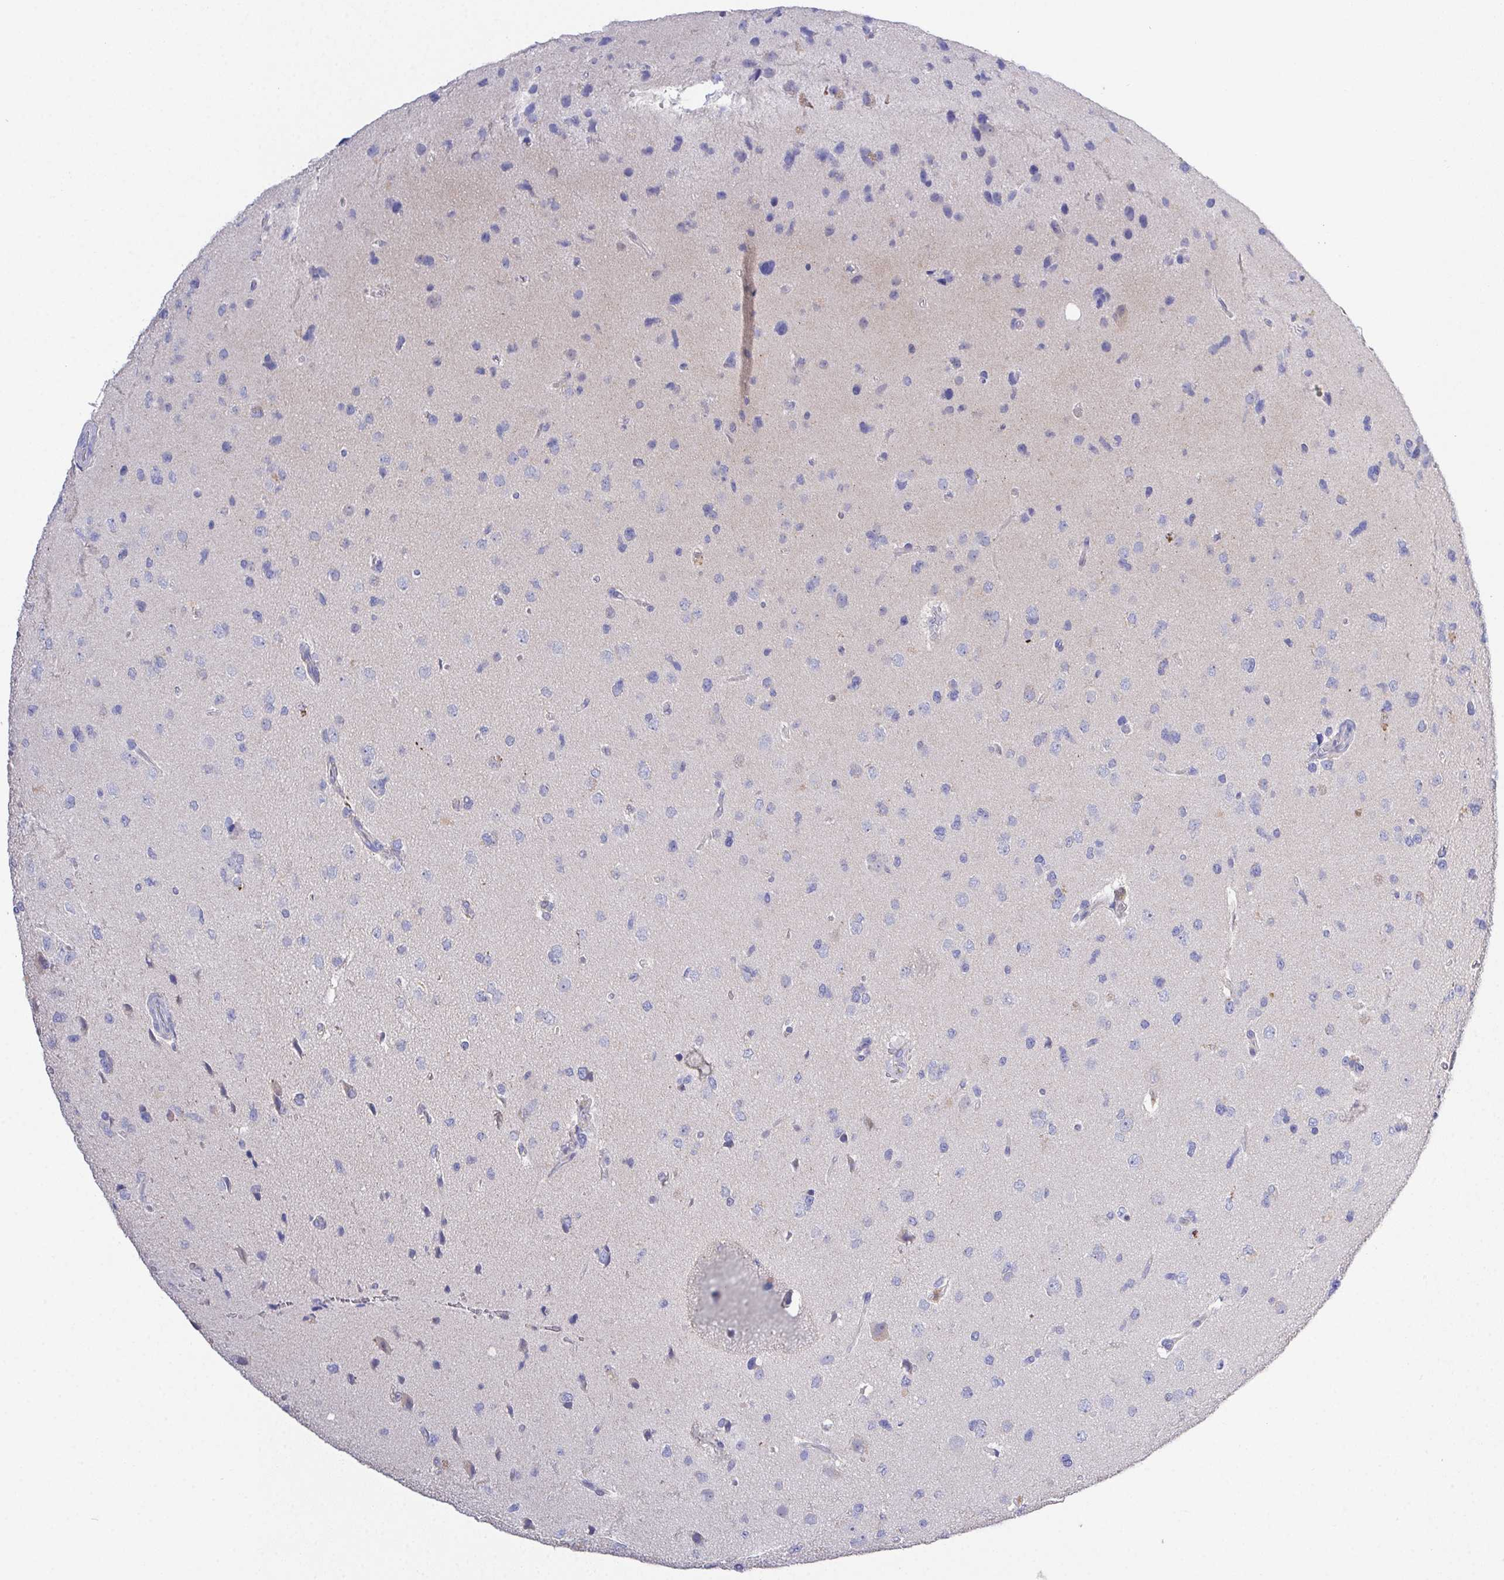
{"staining": {"intensity": "negative", "quantity": "none", "location": "none"}, "tissue": "glioma", "cell_type": "Tumor cells", "image_type": "cancer", "snomed": [{"axis": "morphology", "description": "Glioma, malignant, Low grade"}, {"axis": "topography", "description": "Brain"}], "caption": "DAB (3,3'-diaminobenzidine) immunohistochemical staining of malignant glioma (low-grade) reveals no significant positivity in tumor cells.", "gene": "PRG3", "patient": {"sex": "female", "age": 55}}